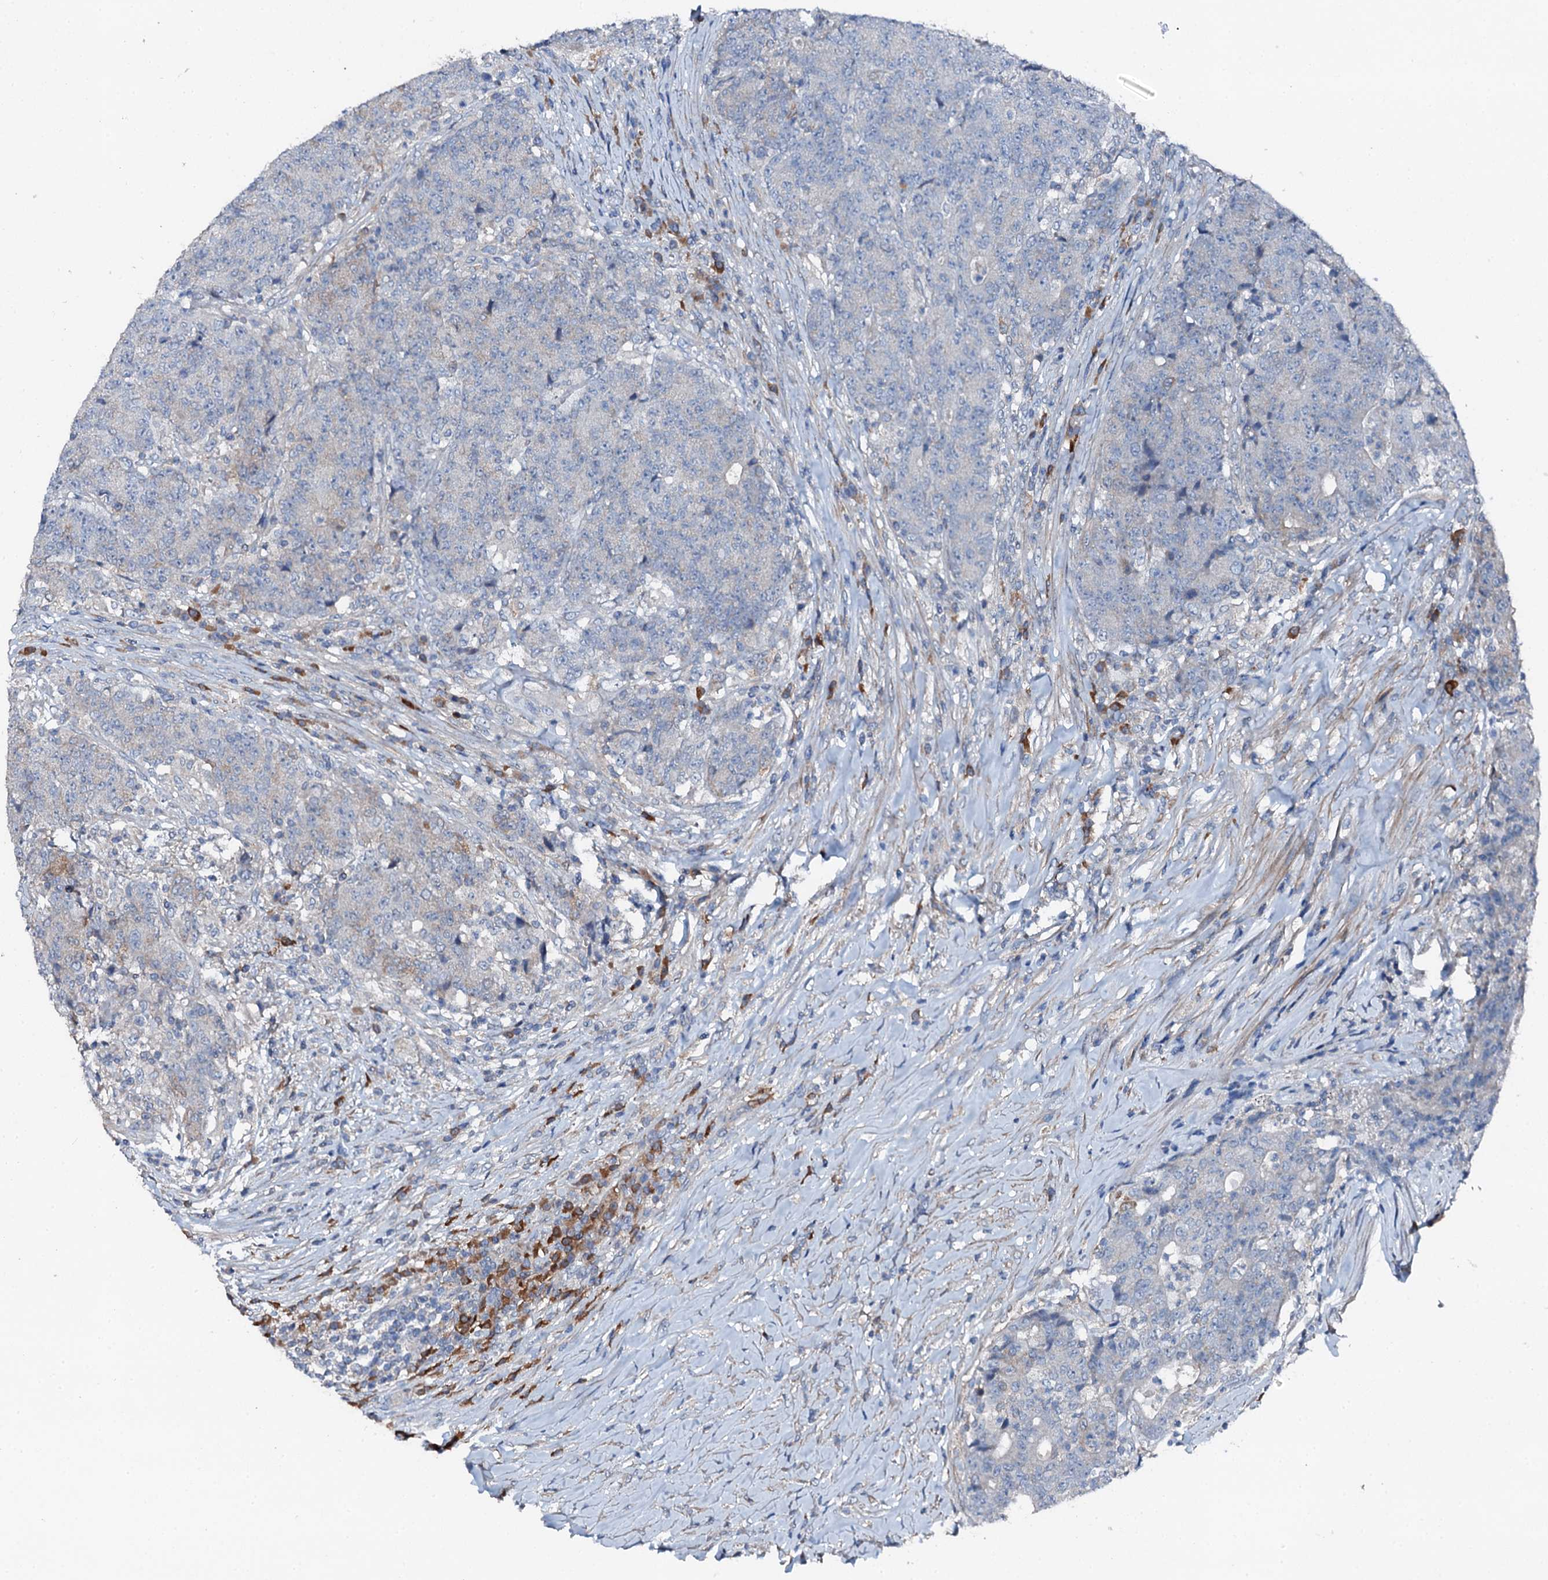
{"staining": {"intensity": "moderate", "quantity": "<25%", "location": "cytoplasmic/membranous"}, "tissue": "colorectal cancer", "cell_type": "Tumor cells", "image_type": "cancer", "snomed": [{"axis": "morphology", "description": "Adenocarcinoma, NOS"}, {"axis": "topography", "description": "Colon"}], "caption": "Approximately <25% of tumor cells in colorectal adenocarcinoma show moderate cytoplasmic/membranous protein positivity as visualized by brown immunohistochemical staining.", "gene": "GFOD2", "patient": {"sex": "female", "age": 75}}